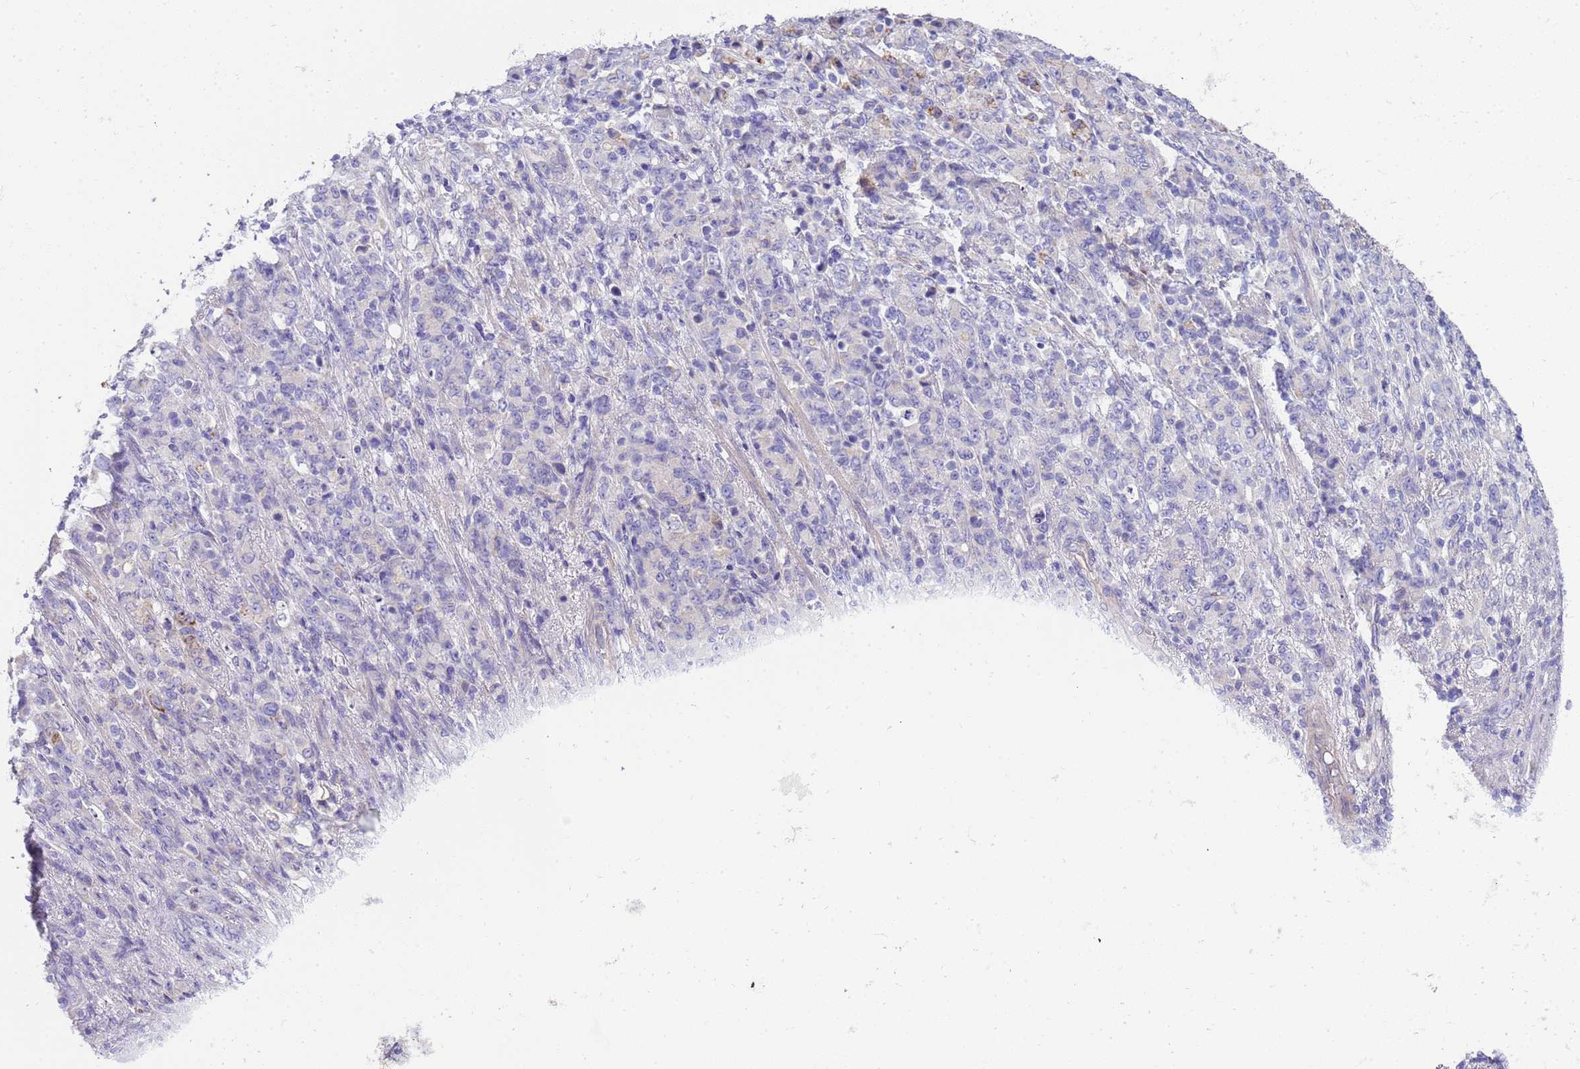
{"staining": {"intensity": "strong", "quantity": "<25%", "location": "cytoplasmic/membranous"}, "tissue": "stomach cancer", "cell_type": "Tumor cells", "image_type": "cancer", "snomed": [{"axis": "morphology", "description": "Adenocarcinoma, NOS"}, {"axis": "topography", "description": "Stomach"}], "caption": "Adenocarcinoma (stomach) stained for a protein shows strong cytoplasmic/membranous positivity in tumor cells. The protein of interest is shown in brown color, while the nuclei are stained blue.", "gene": "RIPPLY2", "patient": {"sex": "female", "age": 79}}